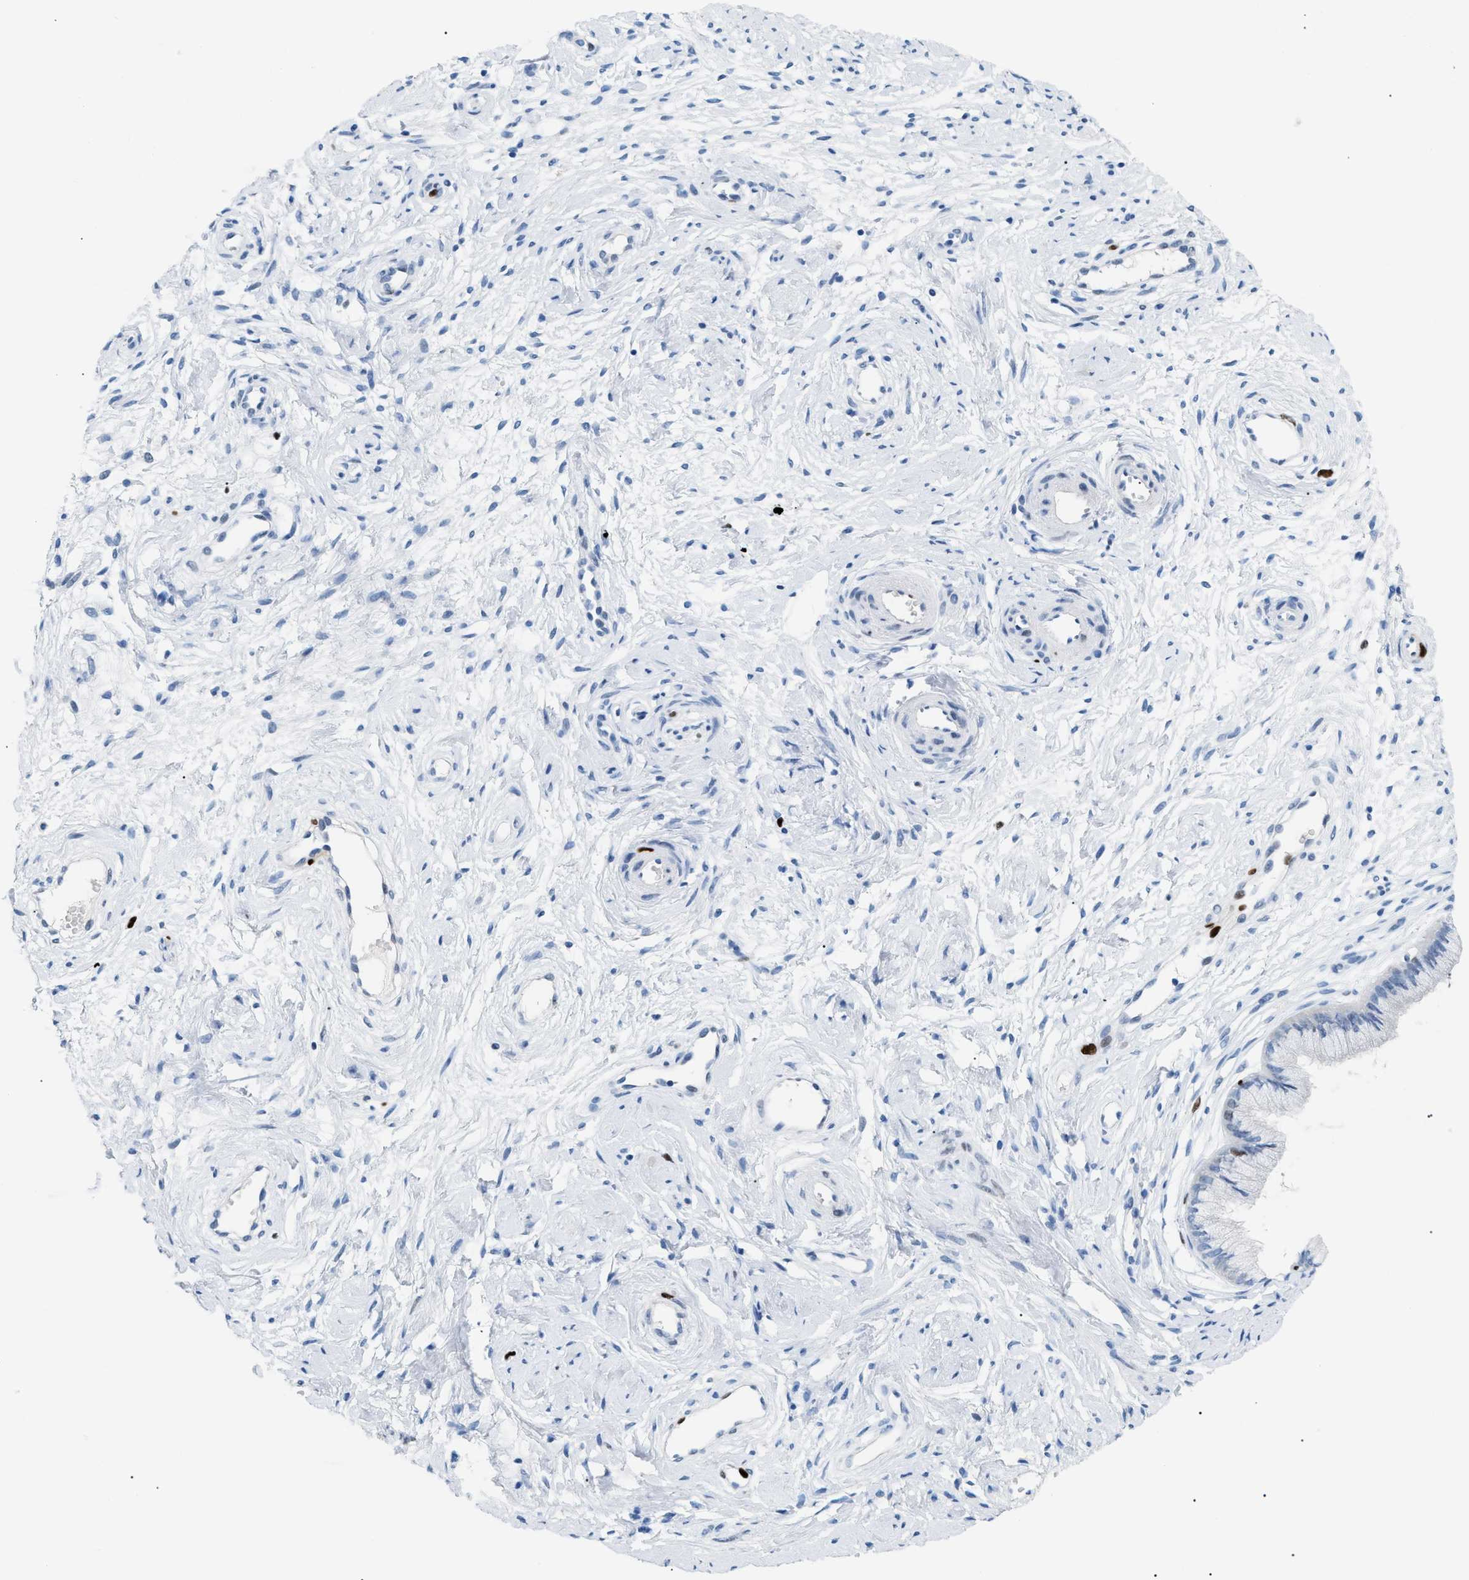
{"staining": {"intensity": "strong", "quantity": "<25%", "location": "nuclear"}, "tissue": "cervix", "cell_type": "Glandular cells", "image_type": "normal", "snomed": [{"axis": "morphology", "description": "Normal tissue, NOS"}, {"axis": "topography", "description": "Cervix"}], "caption": "Immunohistochemical staining of unremarkable human cervix exhibits medium levels of strong nuclear expression in about <25% of glandular cells.", "gene": "MCM7", "patient": {"sex": "female", "age": 39}}